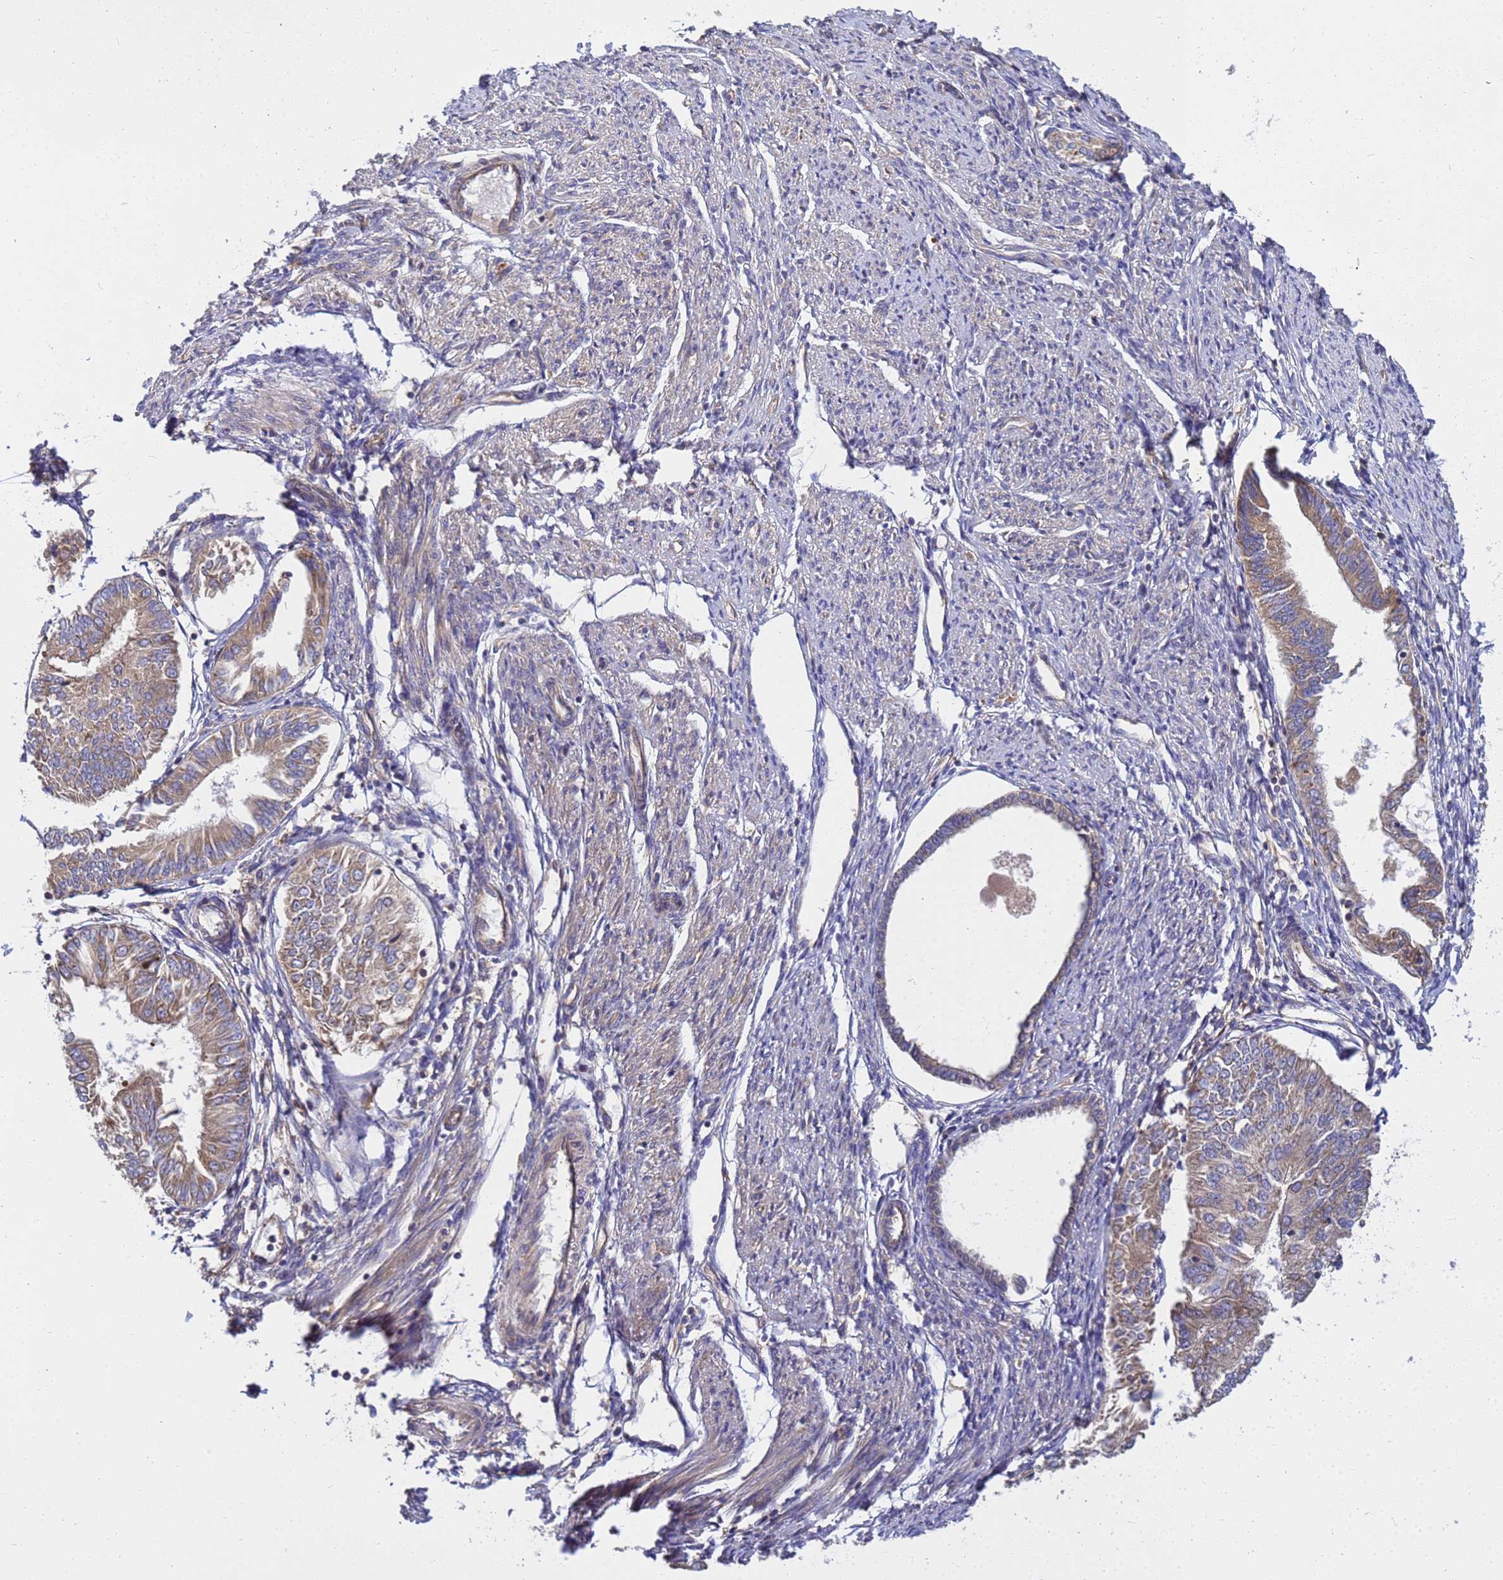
{"staining": {"intensity": "moderate", "quantity": ">75%", "location": "cytoplasmic/membranous"}, "tissue": "endometrial cancer", "cell_type": "Tumor cells", "image_type": "cancer", "snomed": [{"axis": "morphology", "description": "Adenocarcinoma, NOS"}, {"axis": "topography", "description": "Endometrium"}], "caption": "Immunohistochemical staining of endometrial cancer displays medium levels of moderate cytoplasmic/membranous positivity in approximately >75% of tumor cells.", "gene": "BECN1", "patient": {"sex": "female", "age": 58}}